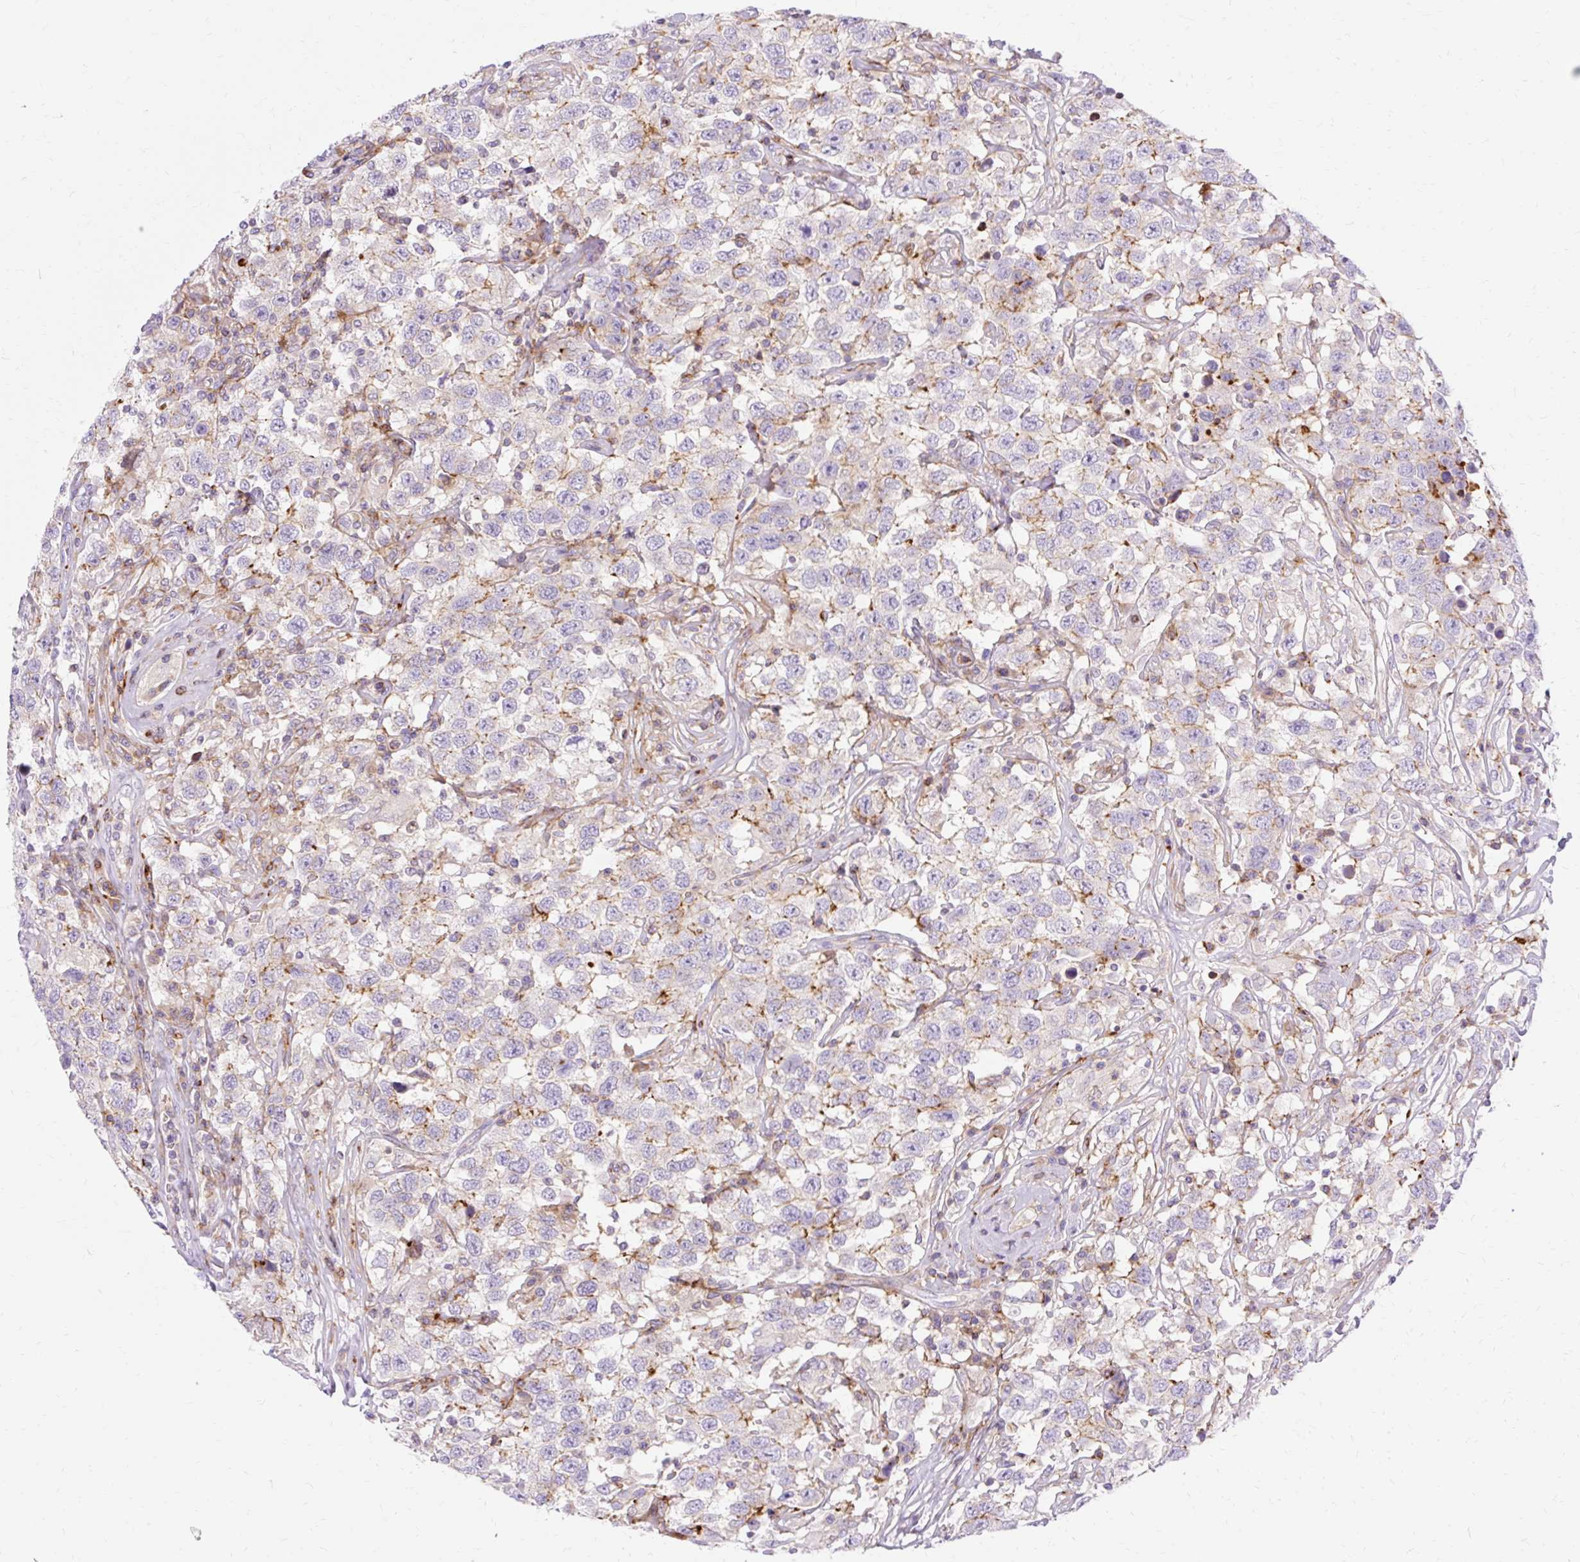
{"staining": {"intensity": "moderate", "quantity": "<25%", "location": "cytoplasmic/membranous"}, "tissue": "testis cancer", "cell_type": "Tumor cells", "image_type": "cancer", "snomed": [{"axis": "morphology", "description": "Seminoma, NOS"}, {"axis": "topography", "description": "Testis"}], "caption": "DAB immunohistochemical staining of human seminoma (testis) demonstrates moderate cytoplasmic/membranous protein staining in about <25% of tumor cells.", "gene": "CORO7-PAM16", "patient": {"sex": "male", "age": 41}}